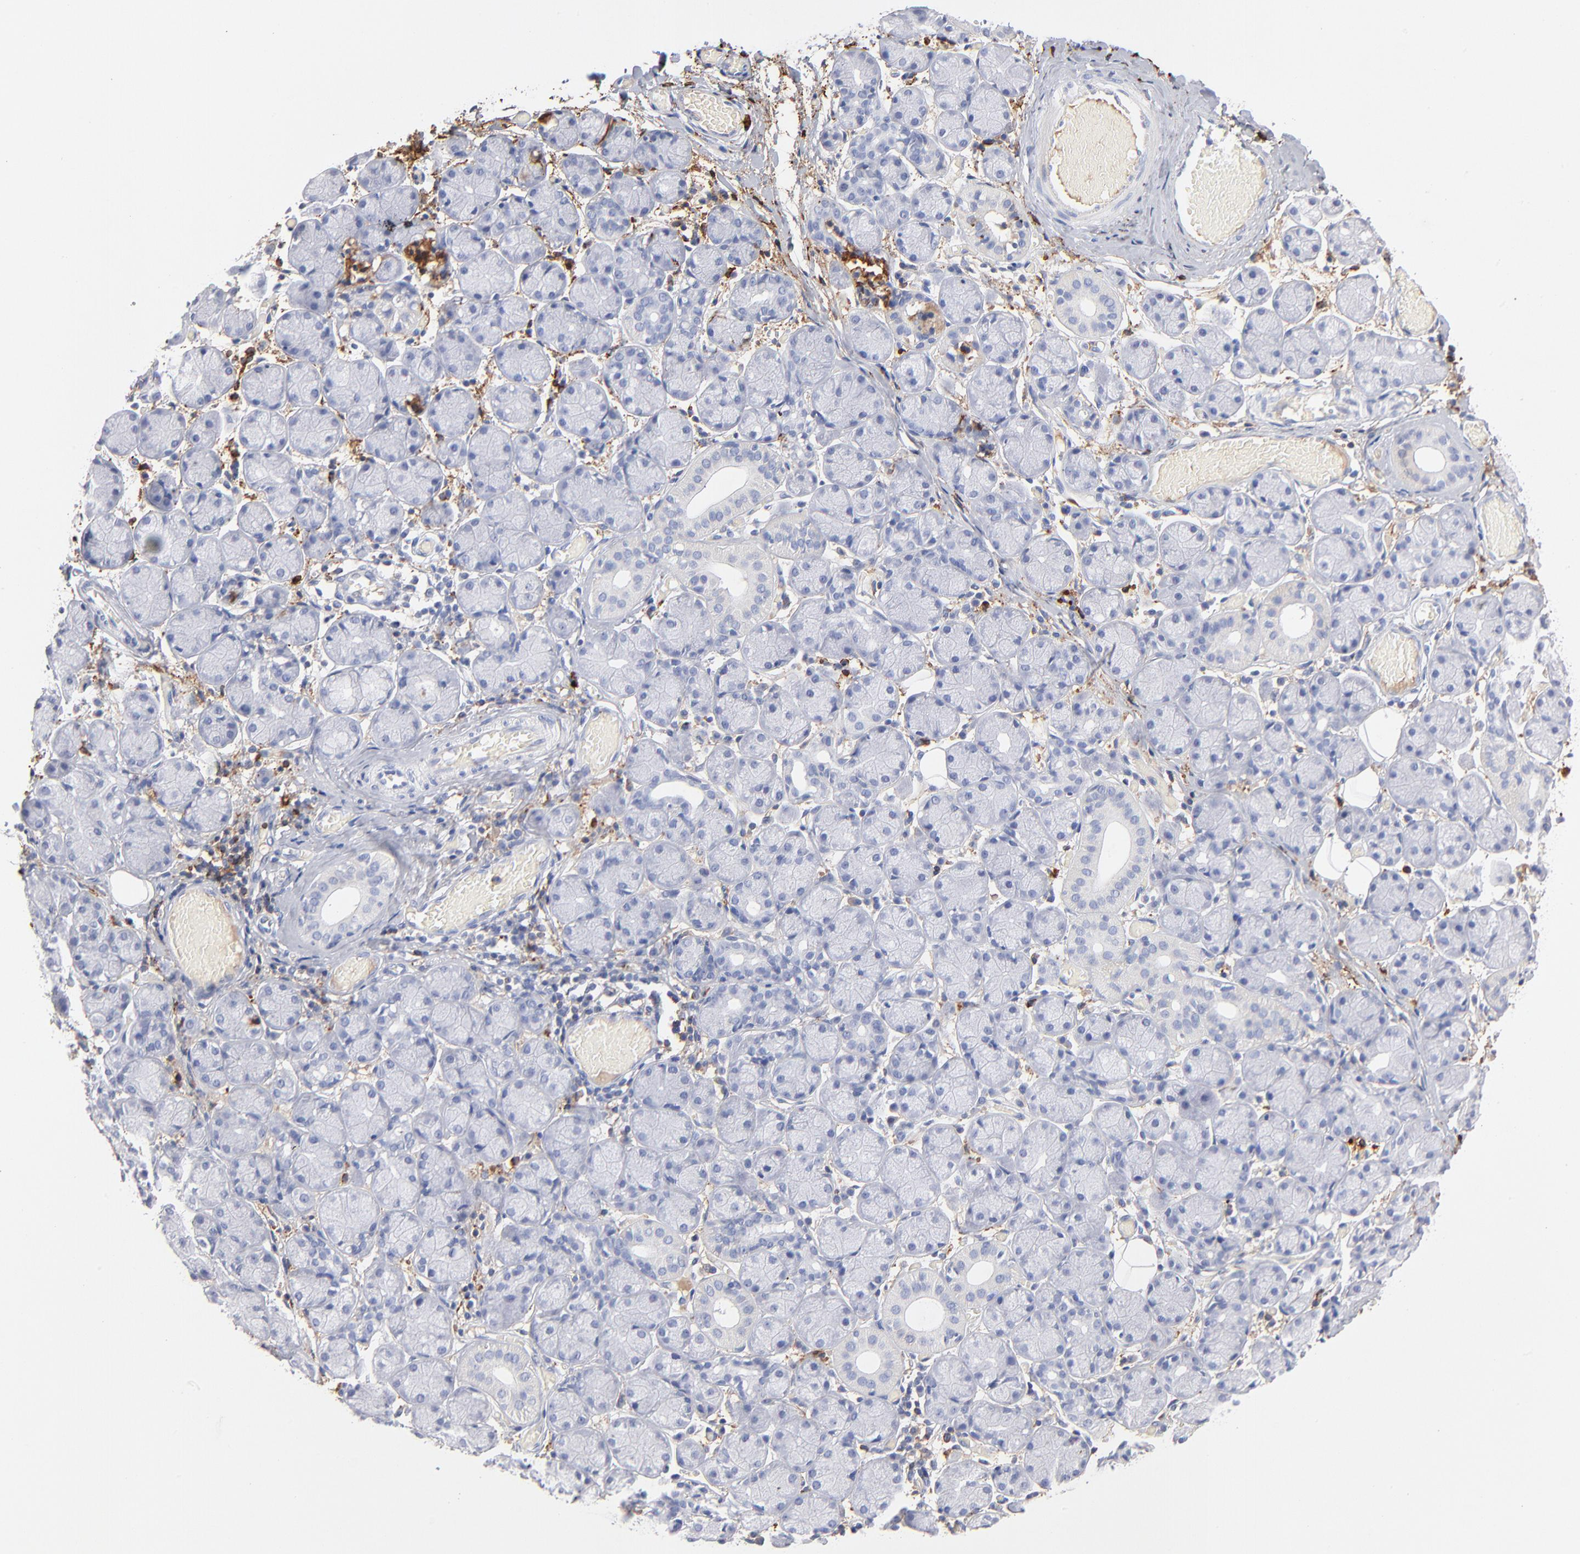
{"staining": {"intensity": "negative", "quantity": "none", "location": "none"}, "tissue": "salivary gland", "cell_type": "Glandular cells", "image_type": "normal", "snomed": [{"axis": "morphology", "description": "Normal tissue, NOS"}, {"axis": "topography", "description": "Salivary gland"}], "caption": "DAB immunohistochemical staining of unremarkable salivary gland reveals no significant expression in glandular cells. (Stains: DAB IHC with hematoxylin counter stain, Microscopy: brightfield microscopy at high magnification).", "gene": "APOH", "patient": {"sex": "female", "age": 24}}